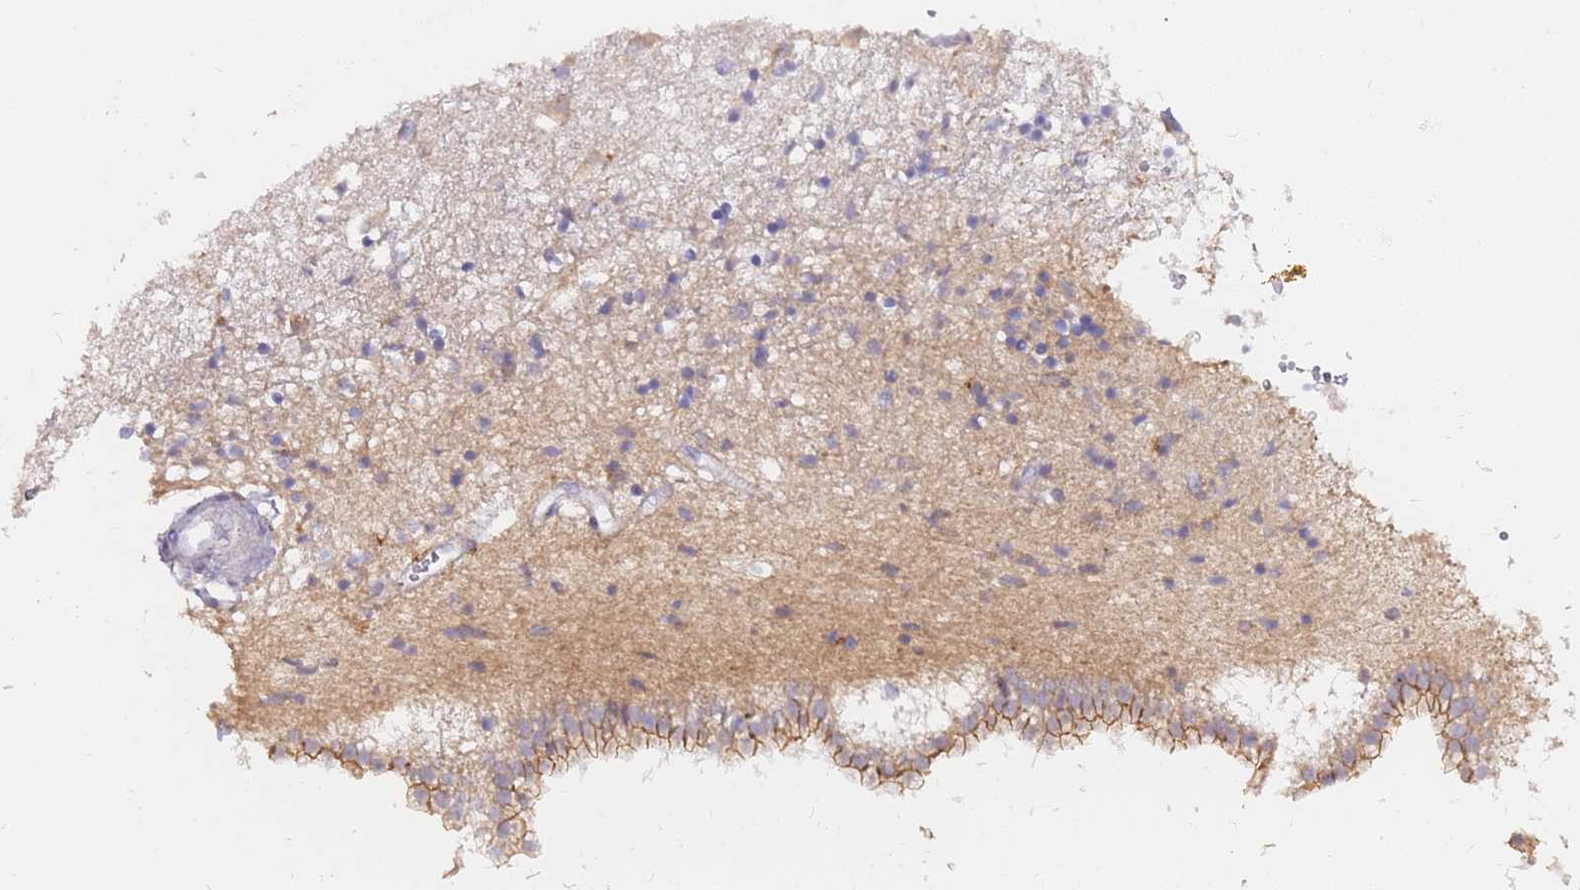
{"staining": {"intensity": "negative", "quantity": "none", "location": "none"}, "tissue": "caudate", "cell_type": "Glial cells", "image_type": "normal", "snomed": [{"axis": "morphology", "description": "Normal tissue, NOS"}, {"axis": "topography", "description": "Lateral ventricle wall"}], "caption": "Protein analysis of unremarkable caudate demonstrates no significant staining in glial cells.", "gene": "ZNF577", "patient": {"sex": "male", "age": 70}}